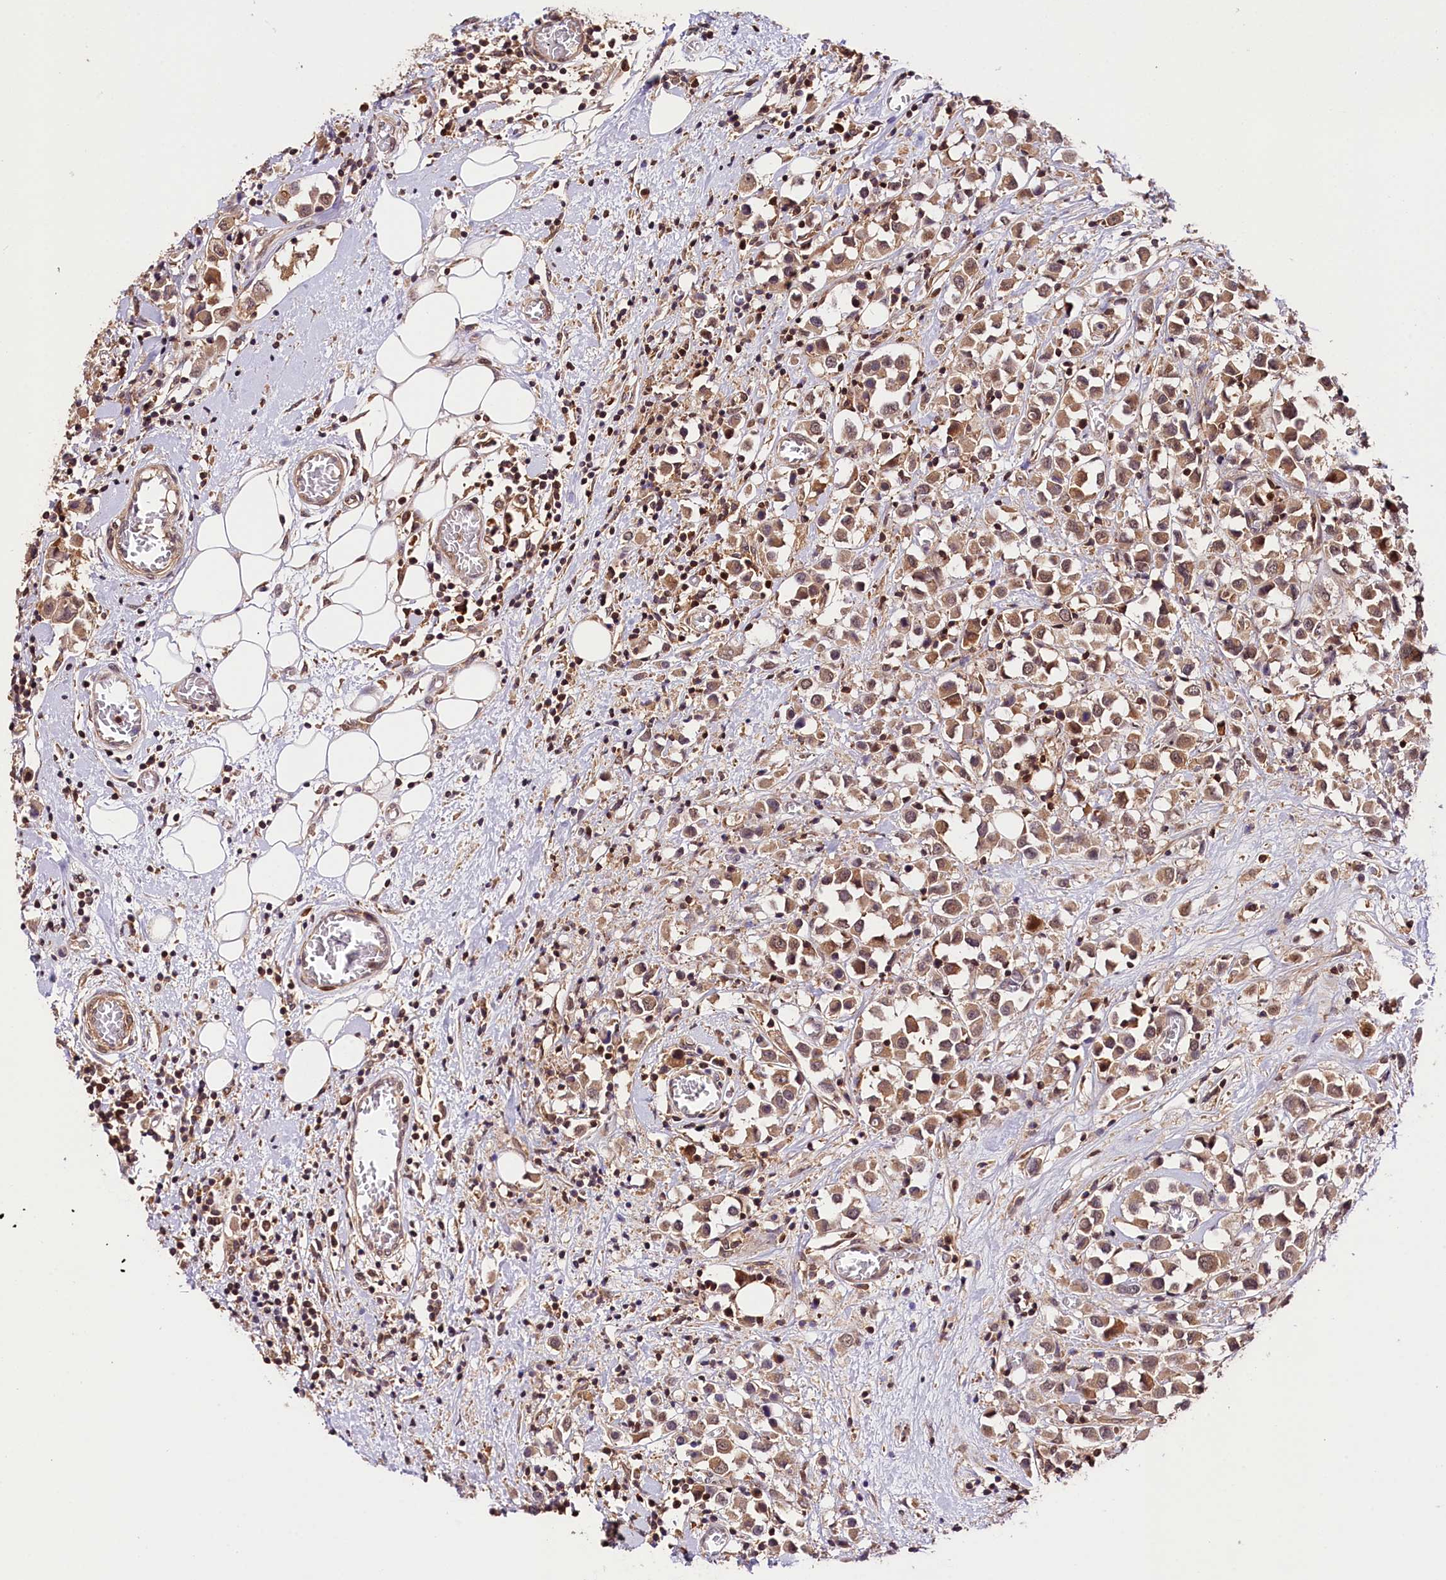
{"staining": {"intensity": "weak", "quantity": ">75%", "location": "cytoplasmic/membranous"}, "tissue": "breast cancer", "cell_type": "Tumor cells", "image_type": "cancer", "snomed": [{"axis": "morphology", "description": "Duct carcinoma"}, {"axis": "topography", "description": "Breast"}], "caption": "Immunohistochemistry (IHC) photomicrograph of human breast infiltrating ductal carcinoma stained for a protein (brown), which exhibits low levels of weak cytoplasmic/membranous positivity in approximately >75% of tumor cells.", "gene": "CHORDC1", "patient": {"sex": "female", "age": 61}}